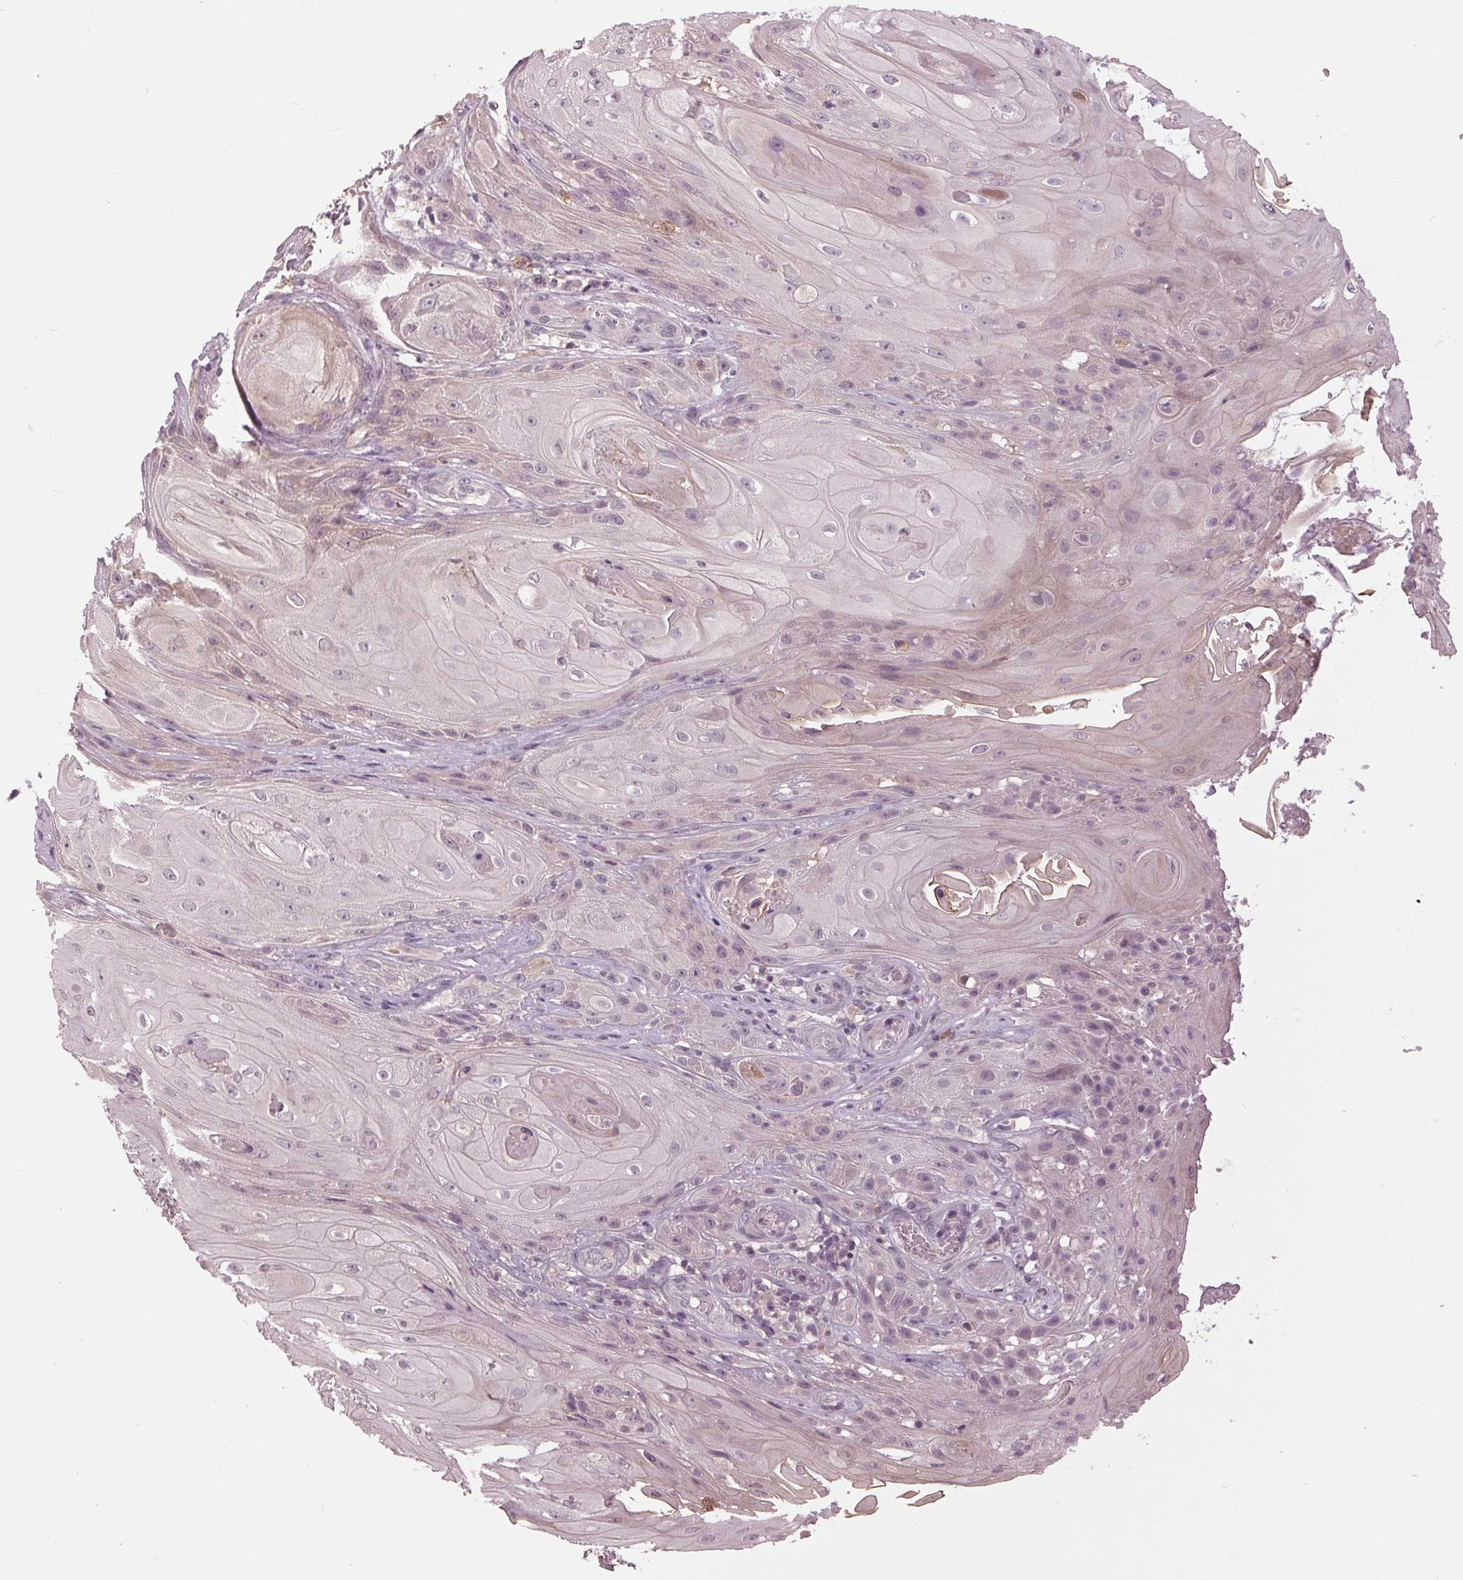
{"staining": {"intensity": "negative", "quantity": "none", "location": "none"}, "tissue": "skin cancer", "cell_type": "Tumor cells", "image_type": "cancer", "snomed": [{"axis": "morphology", "description": "Squamous cell carcinoma, NOS"}, {"axis": "topography", "description": "Skin"}], "caption": "Immunohistochemistry photomicrograph of neoplastic tissue: human skin squamous cell carcinoma stained with DAB reveals no significant protein staining in tumor cells.", "gene": "SIGLEC6", "patient": {"sex": "male", "age": 62}}